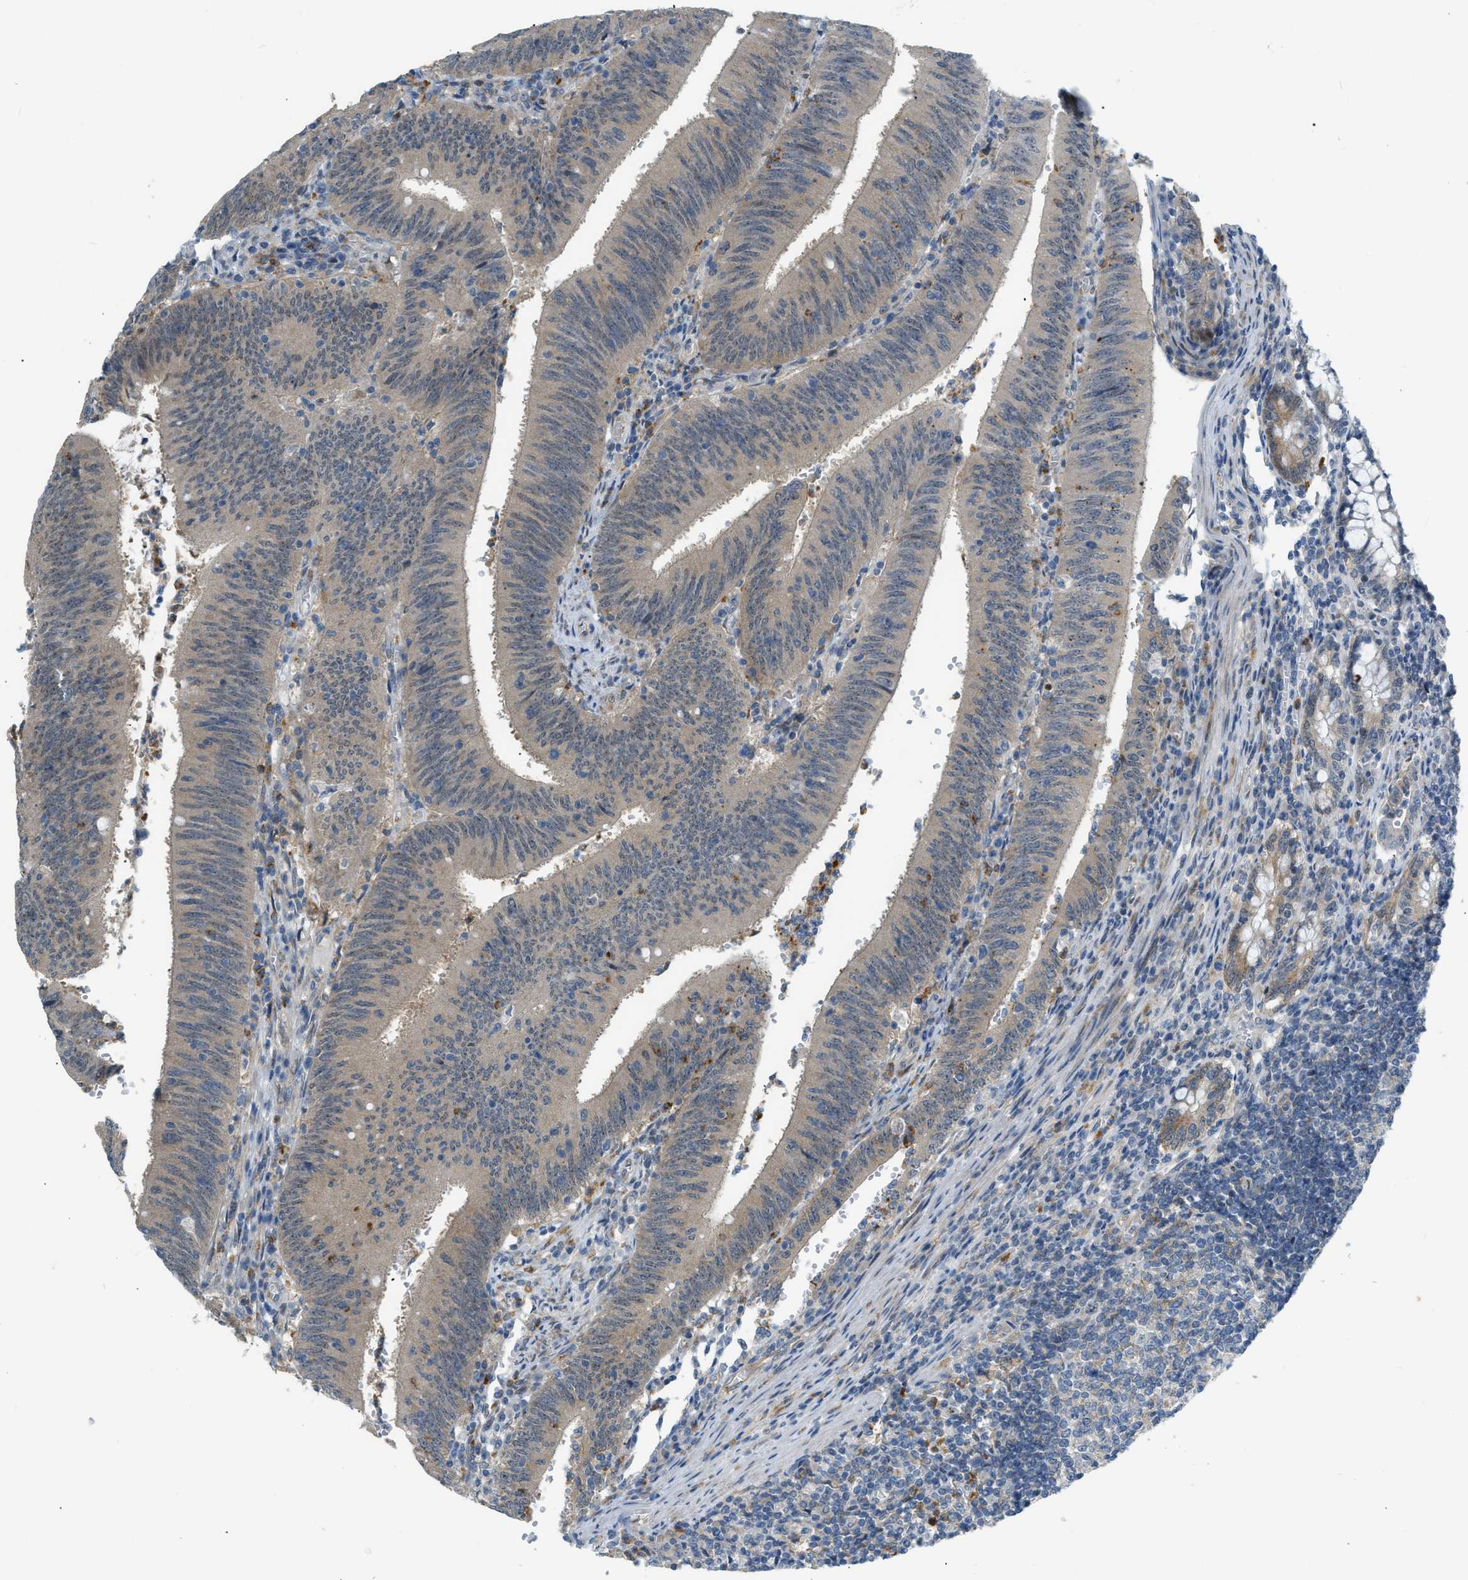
{"staining": {"intensity": "moderate", "quantity": ">75%", "location": "cytoplasmic/membranous"}, "tissue": "colorectal cancer", "cell_type": "Tumor cells", "image_type": "cancer", "snomed": [{"axis": "morphology", "description": "Normal tissue, NOS"}, {"axis": "morphology", "description": "Adenocarcinoma, NOS"}, {"axis": "topography", "description": "Rectum"}], "caption": "This photomicrograph shows immunohistochemistry (IHC) staining of human colorectal adenocarcinoma, with medium moderate cytoplasmic/membranous expression in about >75% of tumor cells.", "gene": "ZNF408", "patient": {"sex": "female", "age": 66}}